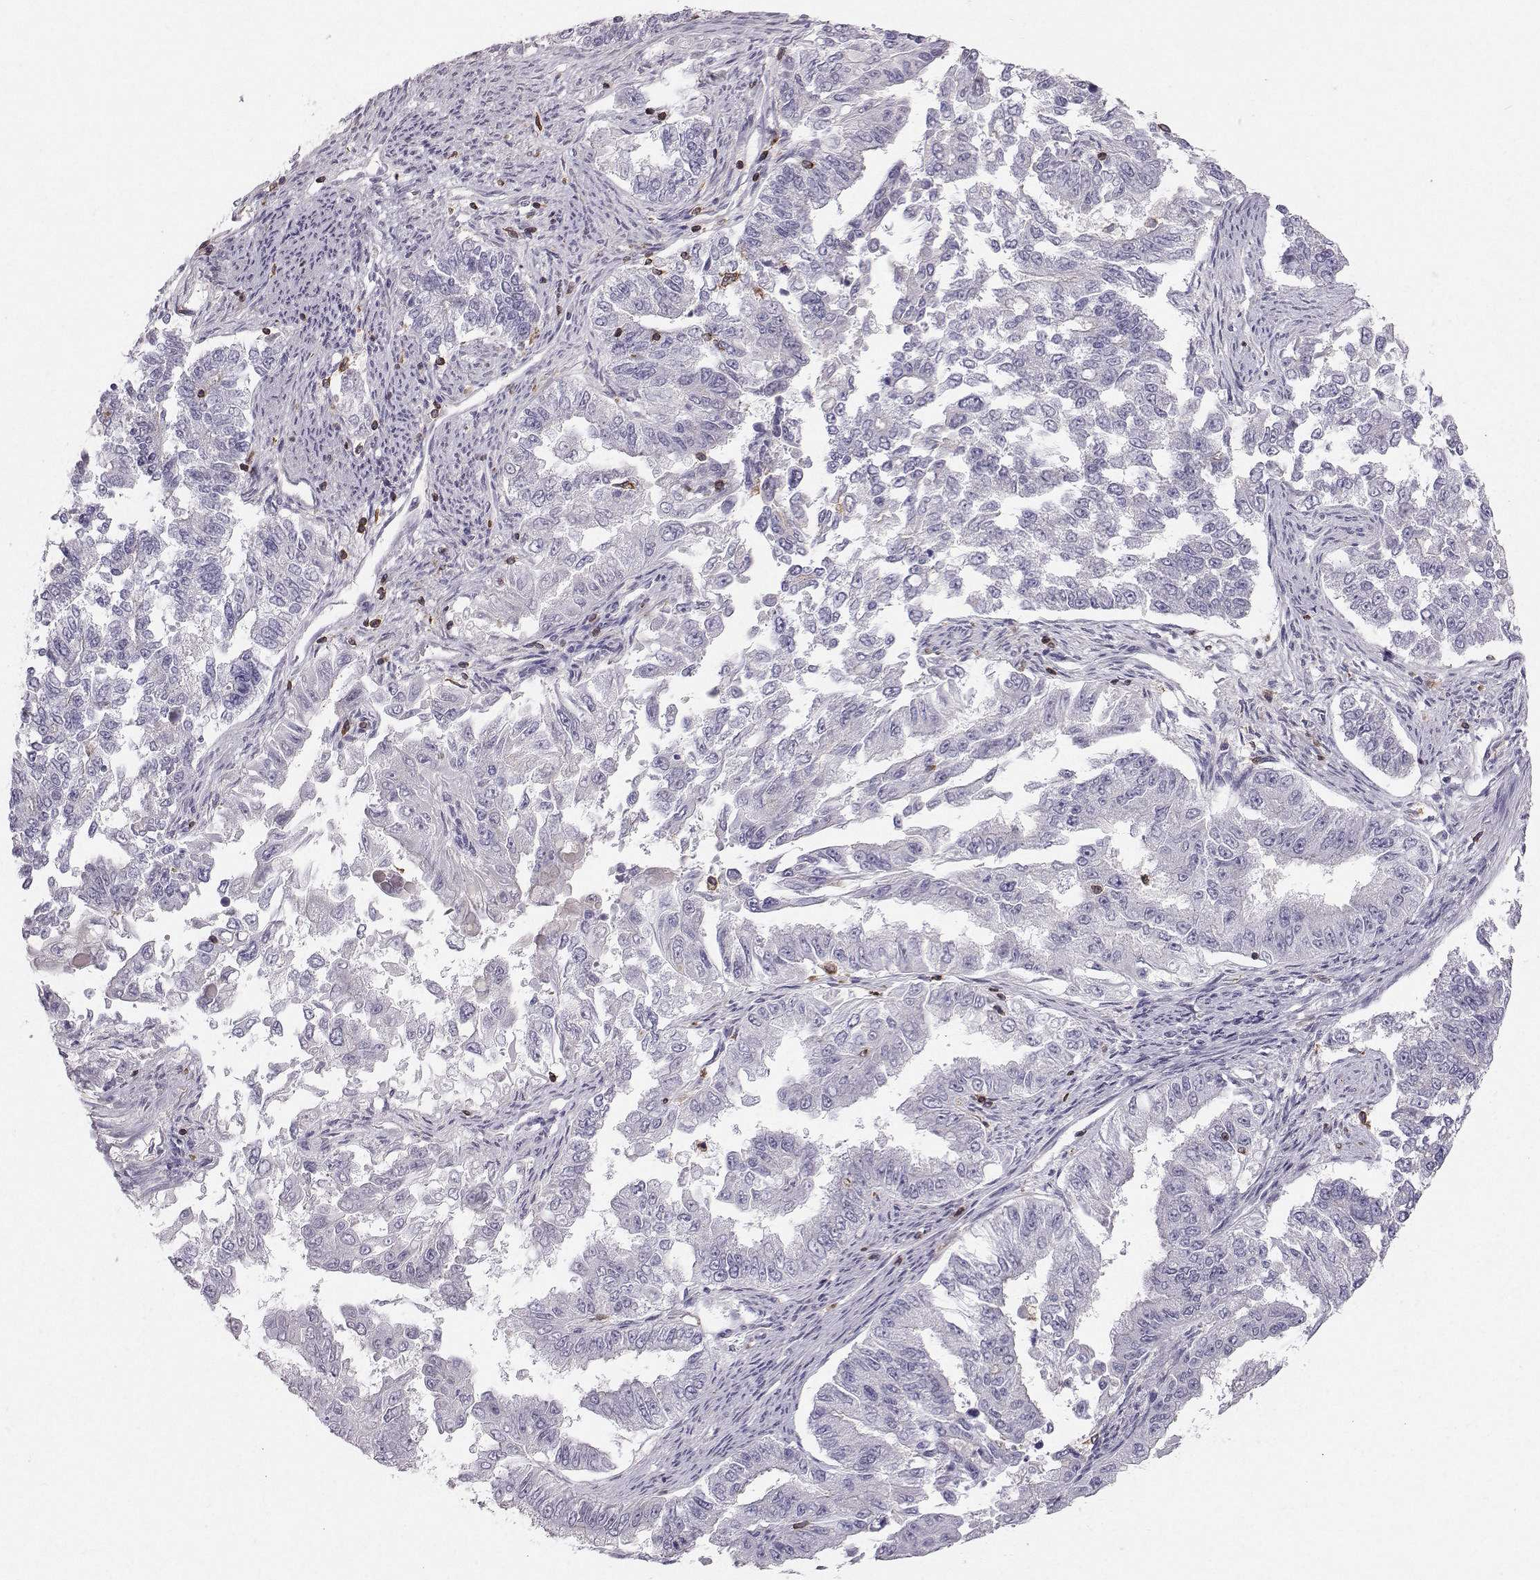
{"staining": {"intensity": "negative", "quantity": "none", "location": "none"}, "tissue": "endometrial cancer", "cell_type": "Tumor cells", "image_type": "cancer", "snomed": [{"axis": "morphology", "description": "Adenocarcinoma, NOS"}, {"axis": "topography", "description": "Uterus"}], "caption": "DAB immunohistochemical staining of human endometrial cancer (adenocarcinoma) shows no significant expression in tumor cells.", "gene": "ZBTB32", "patient": {"sex": "female", "age": 59}}